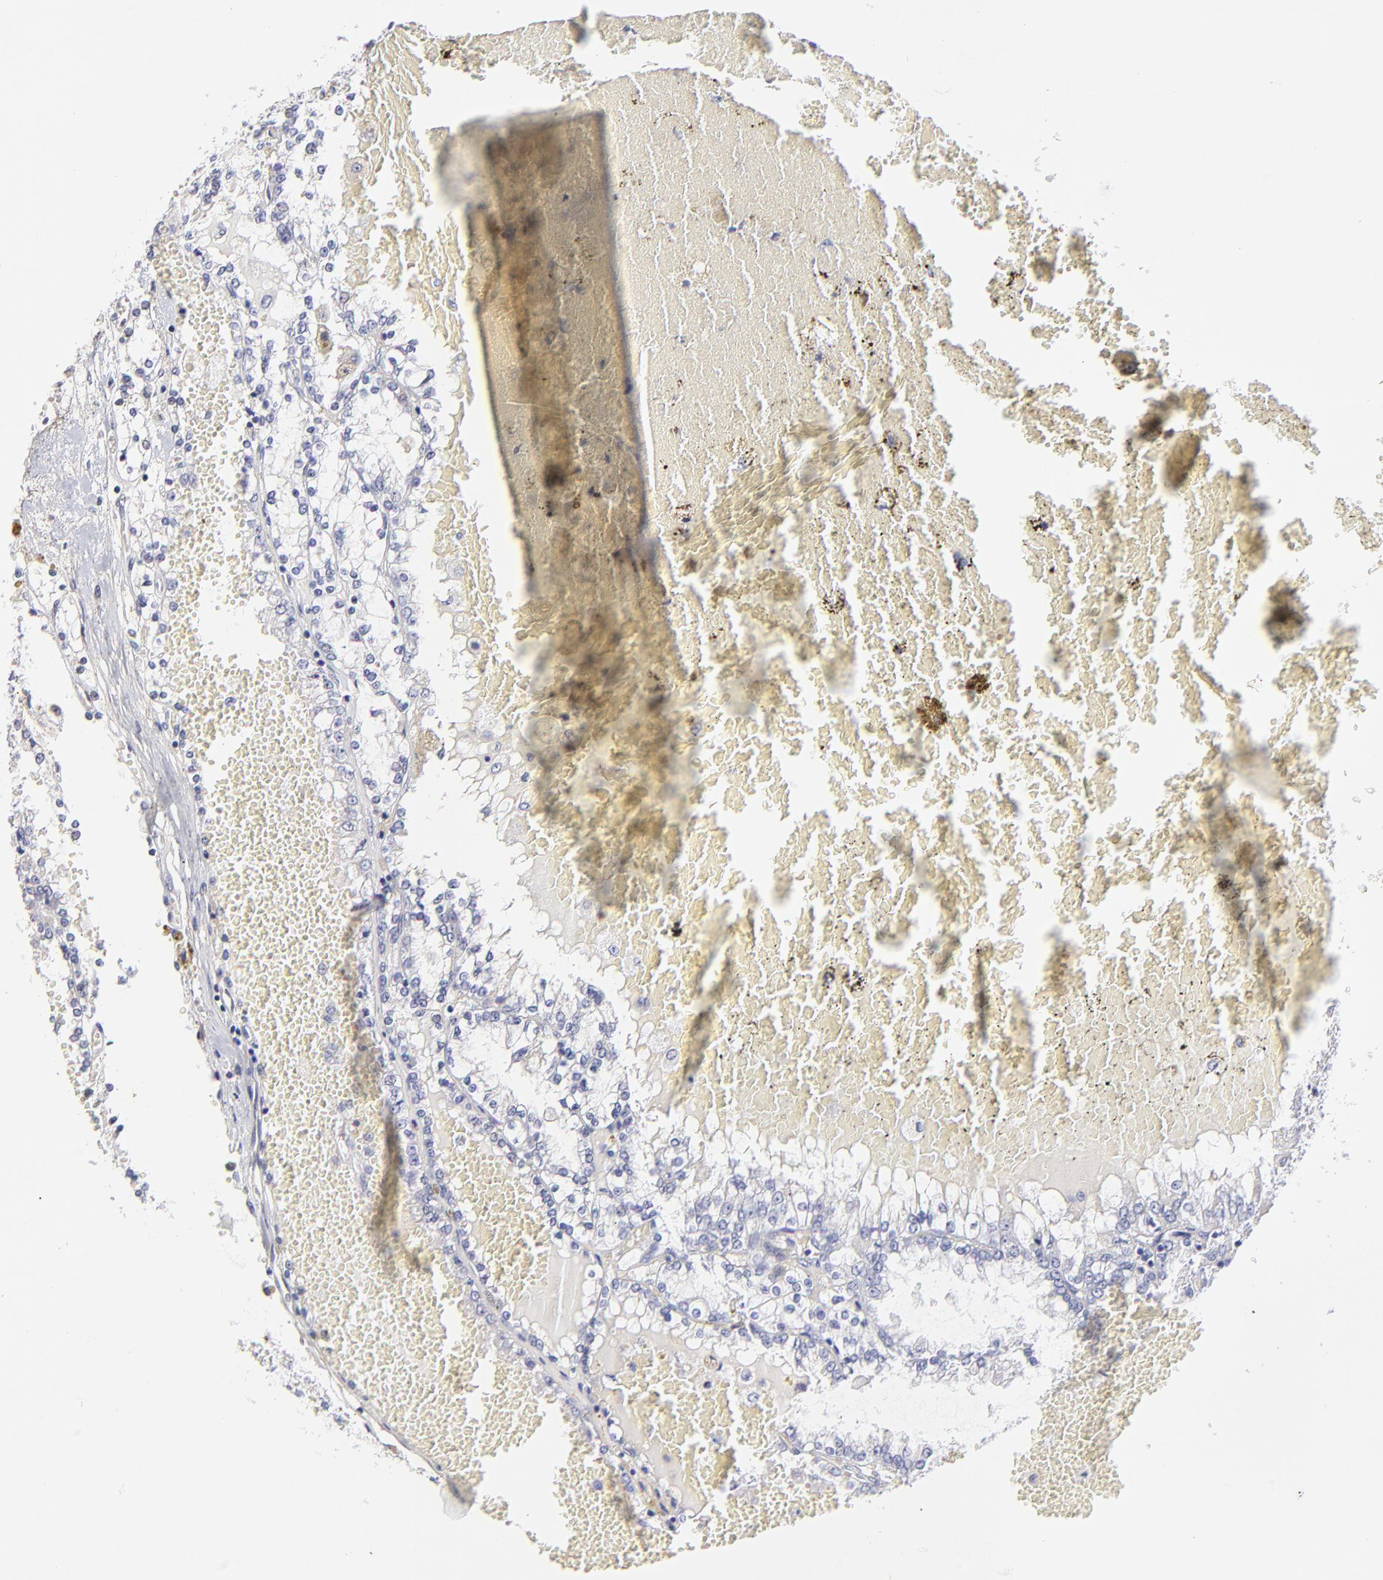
{"staining": {"intensity": "negative", "quantity": "none", "location": "none"}, "tissue": "renal cancer", "cell_type": "Tumor cells", "image_type": "cancer", "snomed": [{"axis": "morphology", "description": "Adenocarcinoma, NOS"}, {"axis": "topography", "description": "Kidney"}], "caption": "Adenocarcinoma (renal) stained for a protein using immunohistochemistry displays no expression tumor cells.", "gene": "BTG2", "patient": {"sex": "female", "age": 56}}